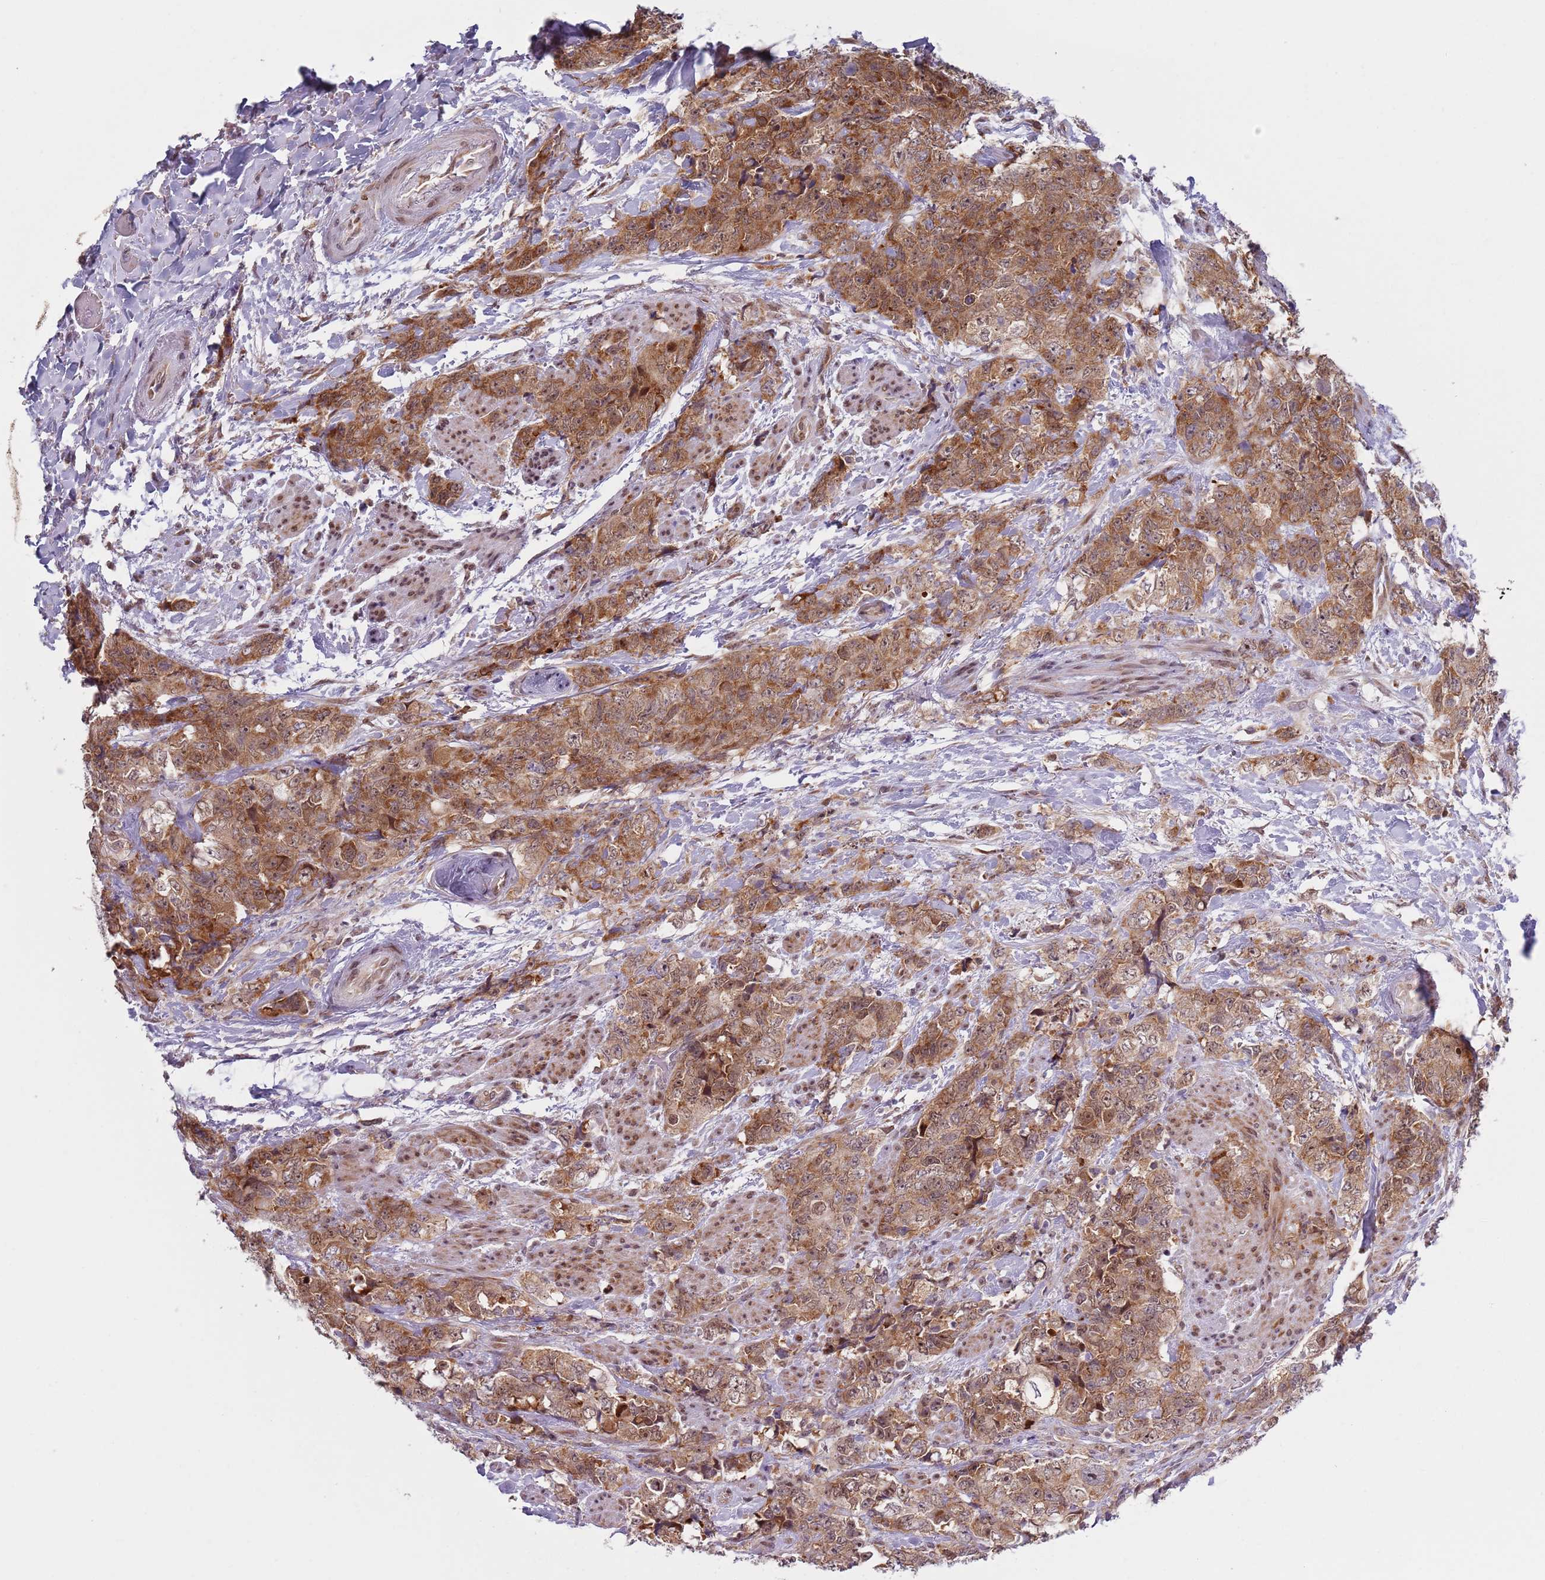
{"staining": {"intensity": "moderate", "quantity": ">75%", "location": "cytoplasmic/membranous,nuclear"}, "tissue": "urothelial cancer", "cell_type": "Tumor cells", "image_type": "cancer", "snomed": [{"axis": "morphology", "description": "Urothelial carcinoma, High grade"}, {"axis": "topography", "description": "Urinary bladder"}], "caption": "Immunohistochemistry (IHC) (DAB) staining of human urothelial cancer reveals moderate cytoplasmic/membranous and nuclear protein staining in approximately >75% of tumor cells. The protein is shown in brown color, while the nuclei are stained blue.", "gene": "SLC25A32", "patient": {"sex": "female", "age": 78}}